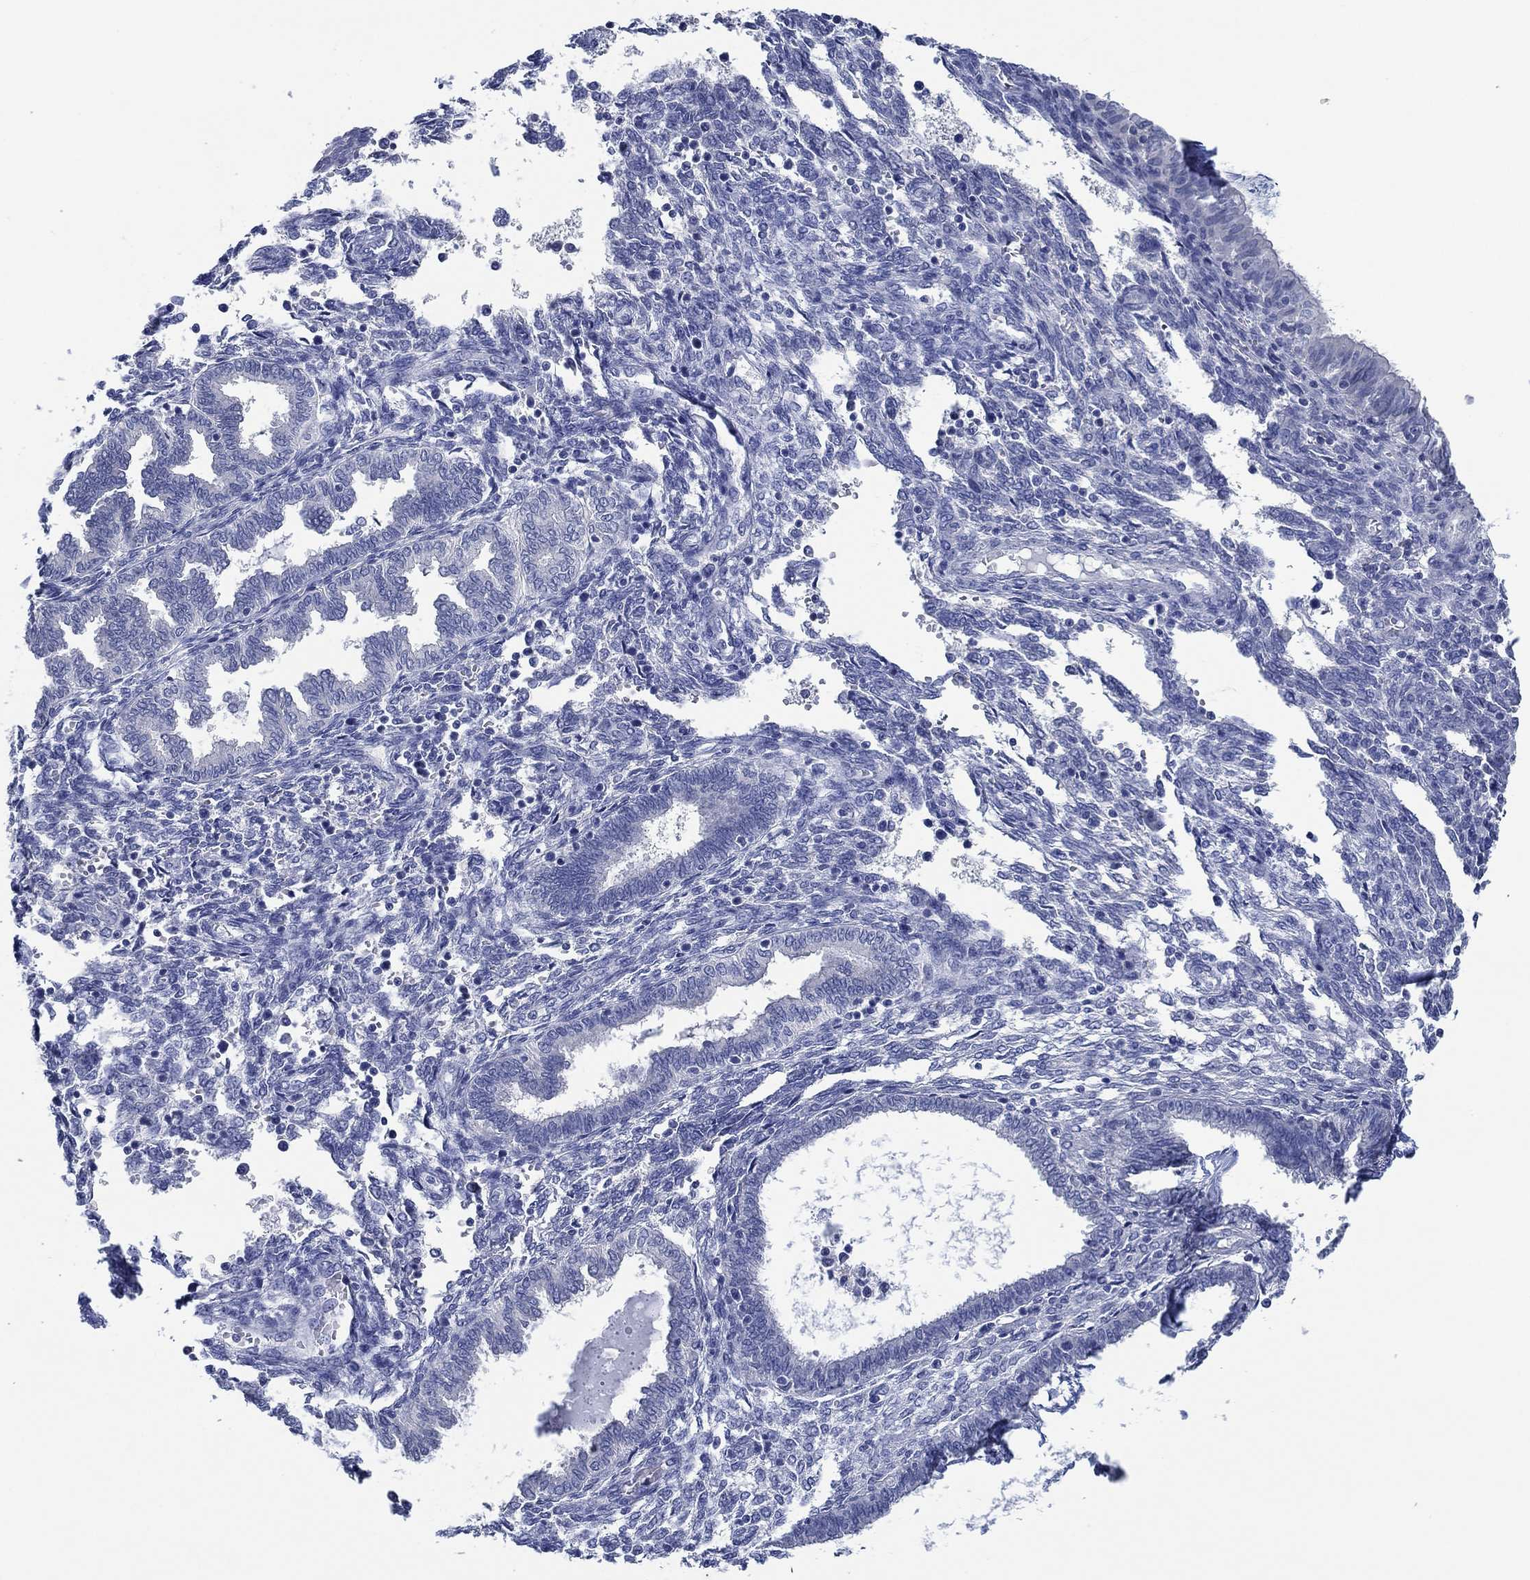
{"staining": {"intensity": "negative", "quantity": "none", "location": "none"}, "tissue": "endometrium", "cell_type": "Cells in endometrial stroma", "image_type": "normal", "snomed": [{"axis": "morphology", "description": "Normal tissue, NOS"}, {"axis": "topography", "description": "Endometrium"}], "caption": "Image shows no significant protein staining in cells in endometrial stroma of normal endometrium.", "gene": "TOMM20L", "patient": {"sex": "female", "age": 42}}